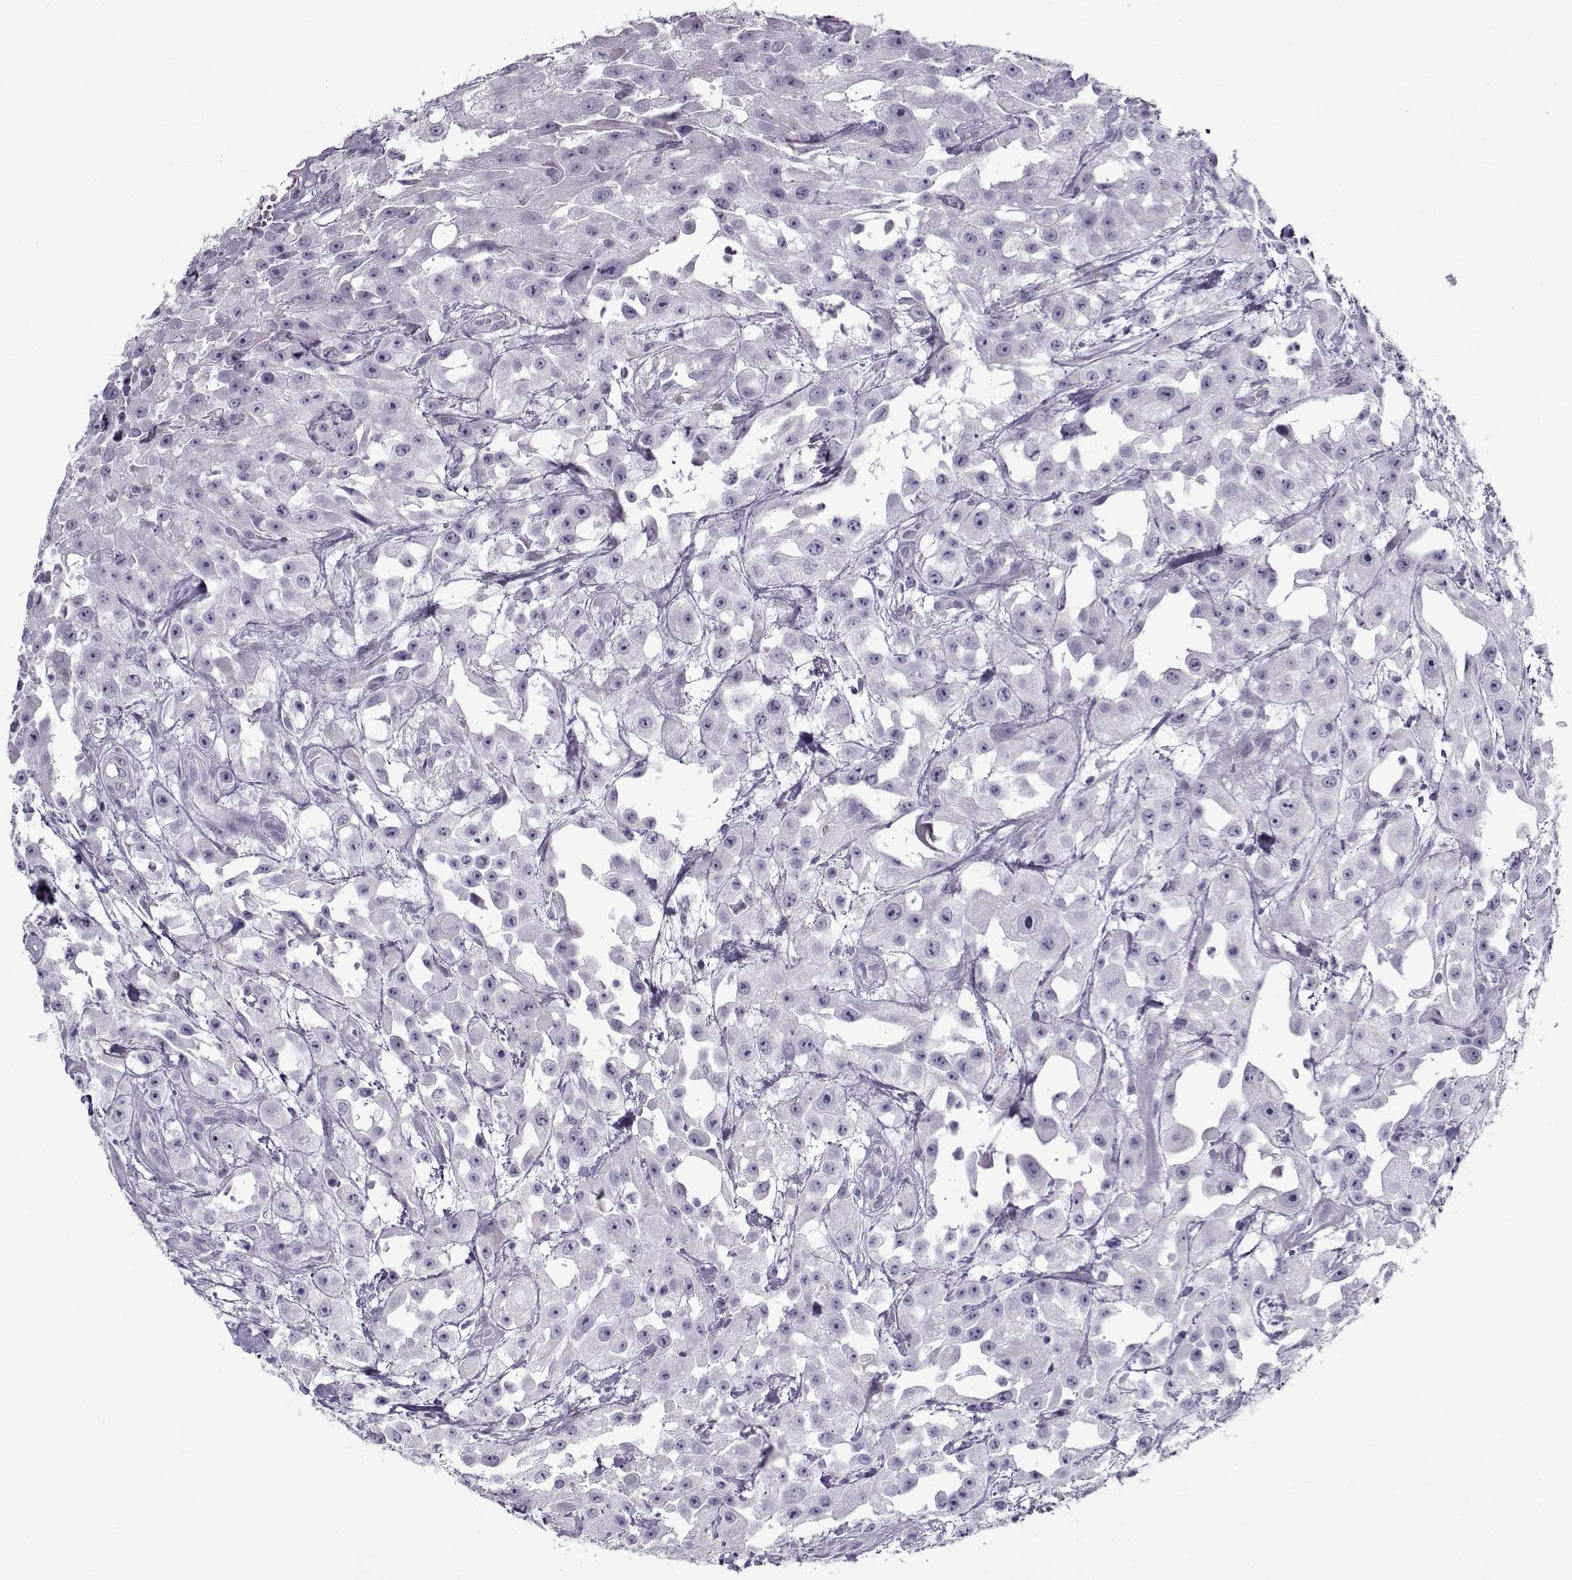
{"staining": {"intensity": "negative", "quantity": "none", "location": "none"}, "tissue": "urothelial cancer", "cell_type": "Tumor cells", "image_type": "cancer", "snomed": [{"axis": "morphology", "description": "Urothelial carcinoma, High grade"}, {"axis": "topography", "description": "Urinary bladder"}], "caption": "The IHC photomicrograph has no significant expression in tumor cells of urothelial cancer tissue.", "gene": "GAGE2A", "patient": {"sex": "male", "age": 79}}